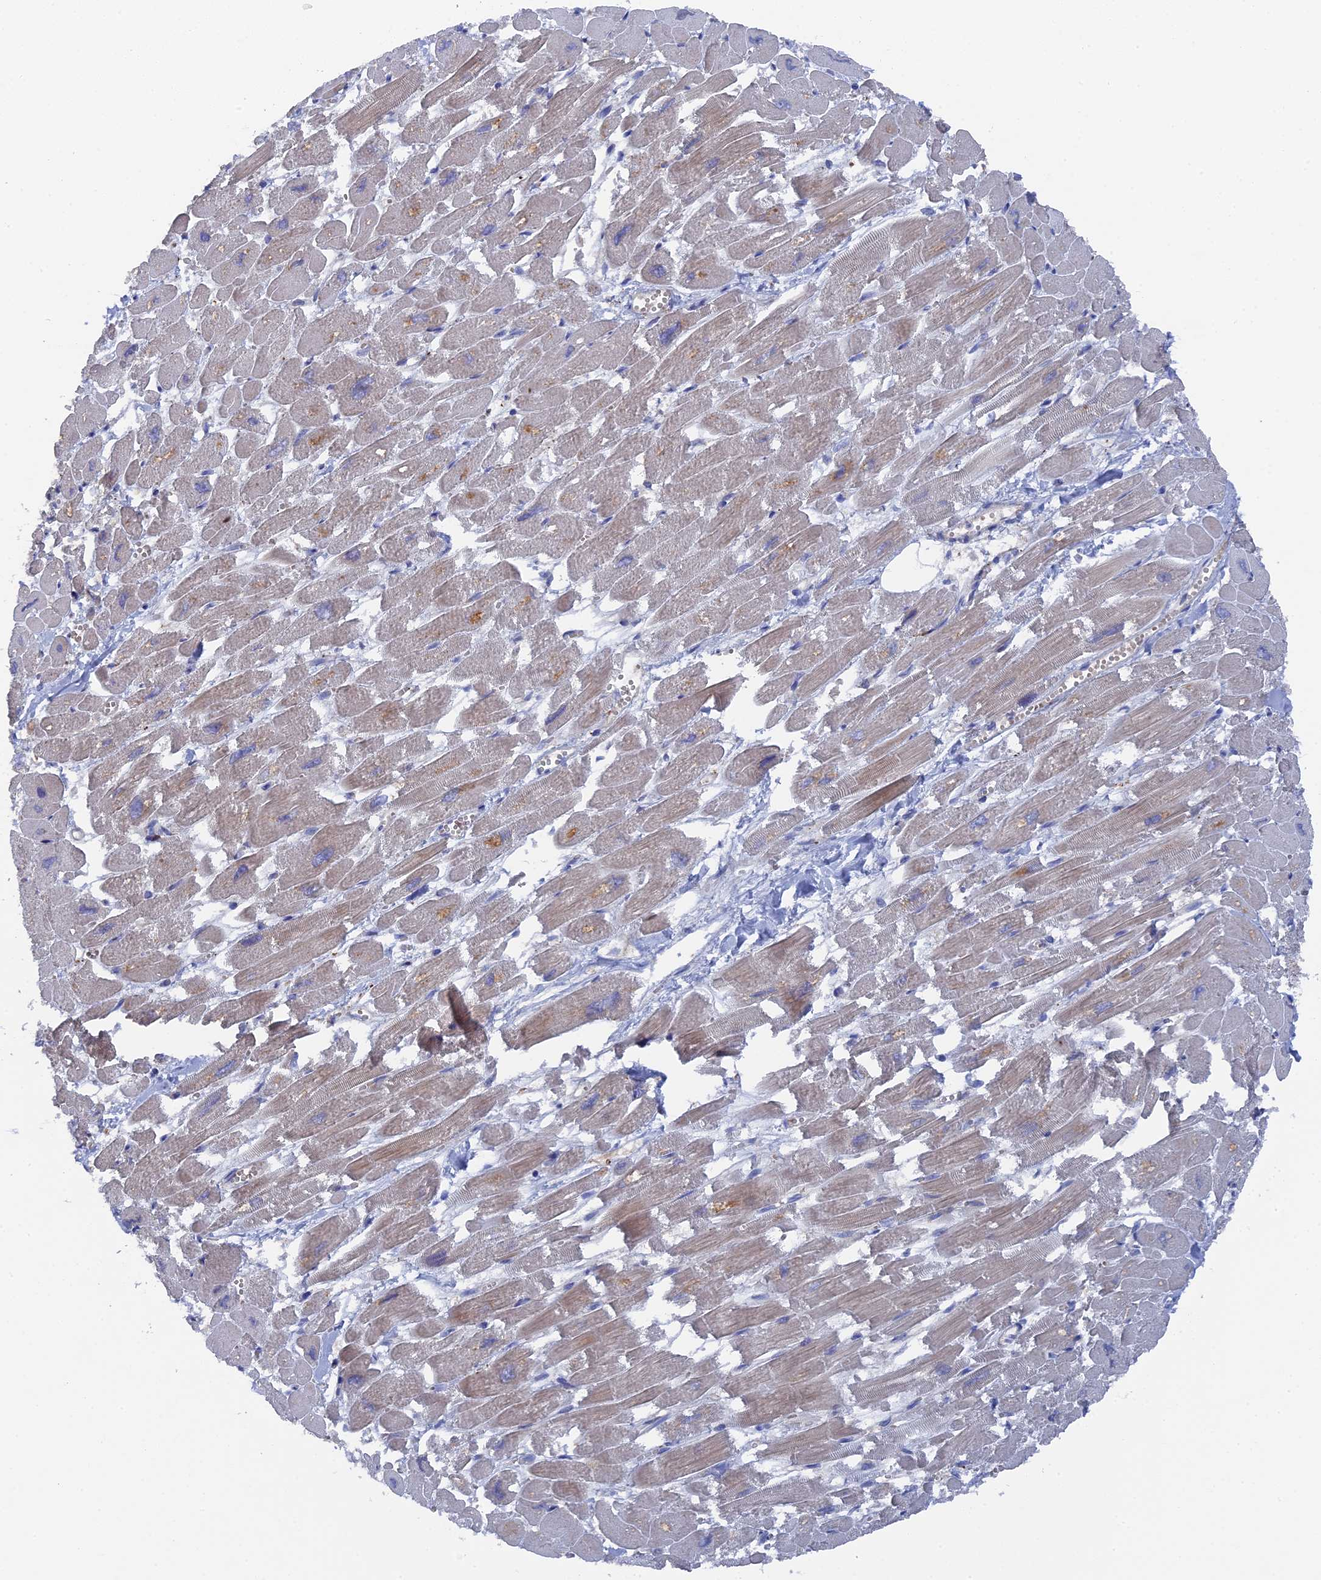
{"staining": {"intensity": "moderate", "quantity": "<25%", "location": "cytoplasmic/membranous"}, "tissue": "heart muscle", "cell_type": "Cardiomyocytes", "image_type": "normal", "snomed": [{"axis": "morphology", "description": "Normal tissue, NOS"}, {"axis": "topography", "description": "Heart"}], "caption": "Cardiomyocytes reveal low levels of moderate cytoplasmic/membranous expression in approximately <25% of cells in unremarkable heart muscle.", "gene": "SMG9", "patient": {"sex": "male", "age": 54}}